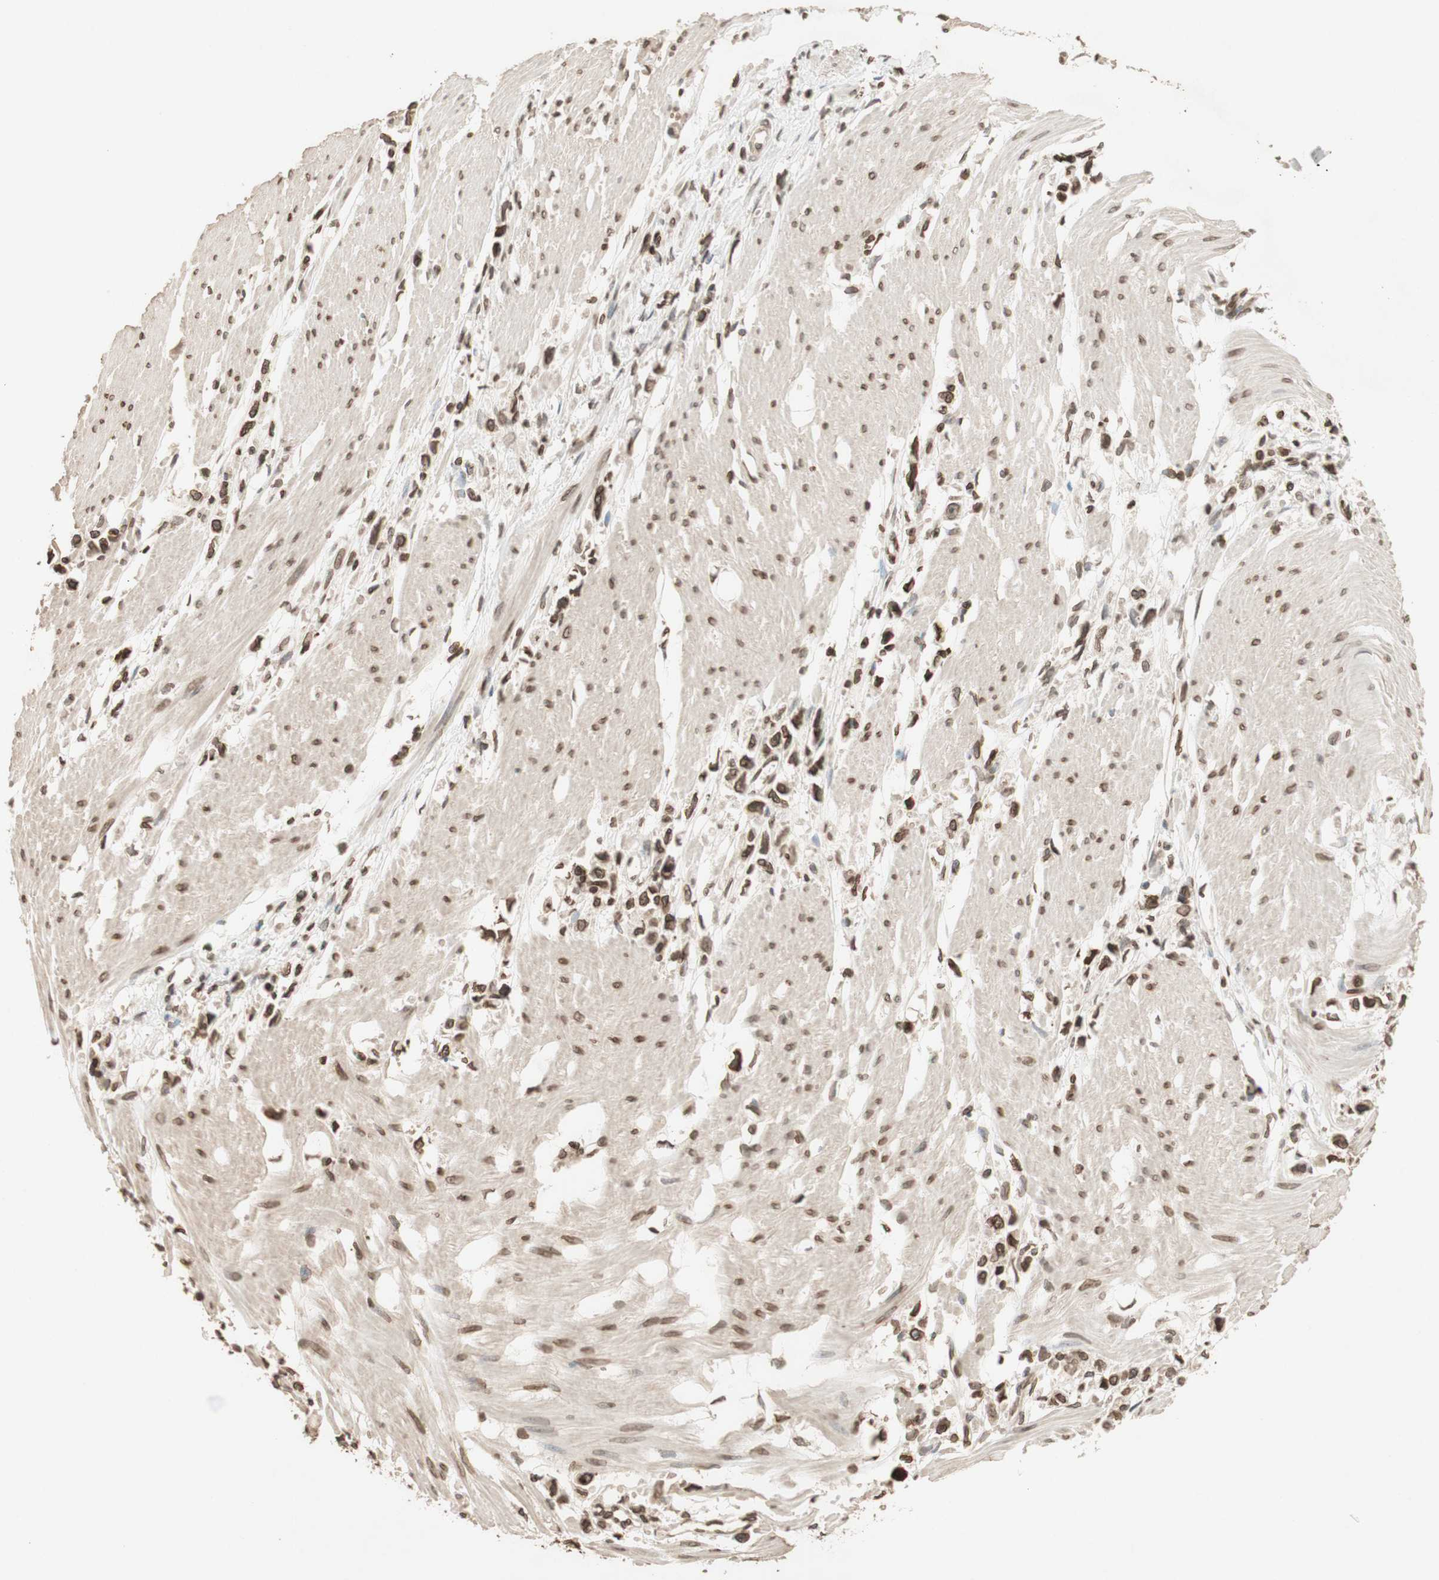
{"staining": {"intensity": "moderate", "quantity": ">75%", "location": "cytoplasmic/membranous,nuclear"}, "tissue": "stomach cancer", "cell_type": "Tumor cells", "image_type": "cancer", "snomed": [{"axis": "morphology", "description": "Adenocarcinoma, NOS"}, {"axis": "topography", "description": "Stomach"}], "caption": "The photomicrograph exhibits staining of adenocarcinoma (stomach), revealing moderate cytoplasmic/membranous and nuclear protein expression (brown color) within tumor cells.", "gene": "TMPO", "patient": {"sex": "female", "age": 59}}